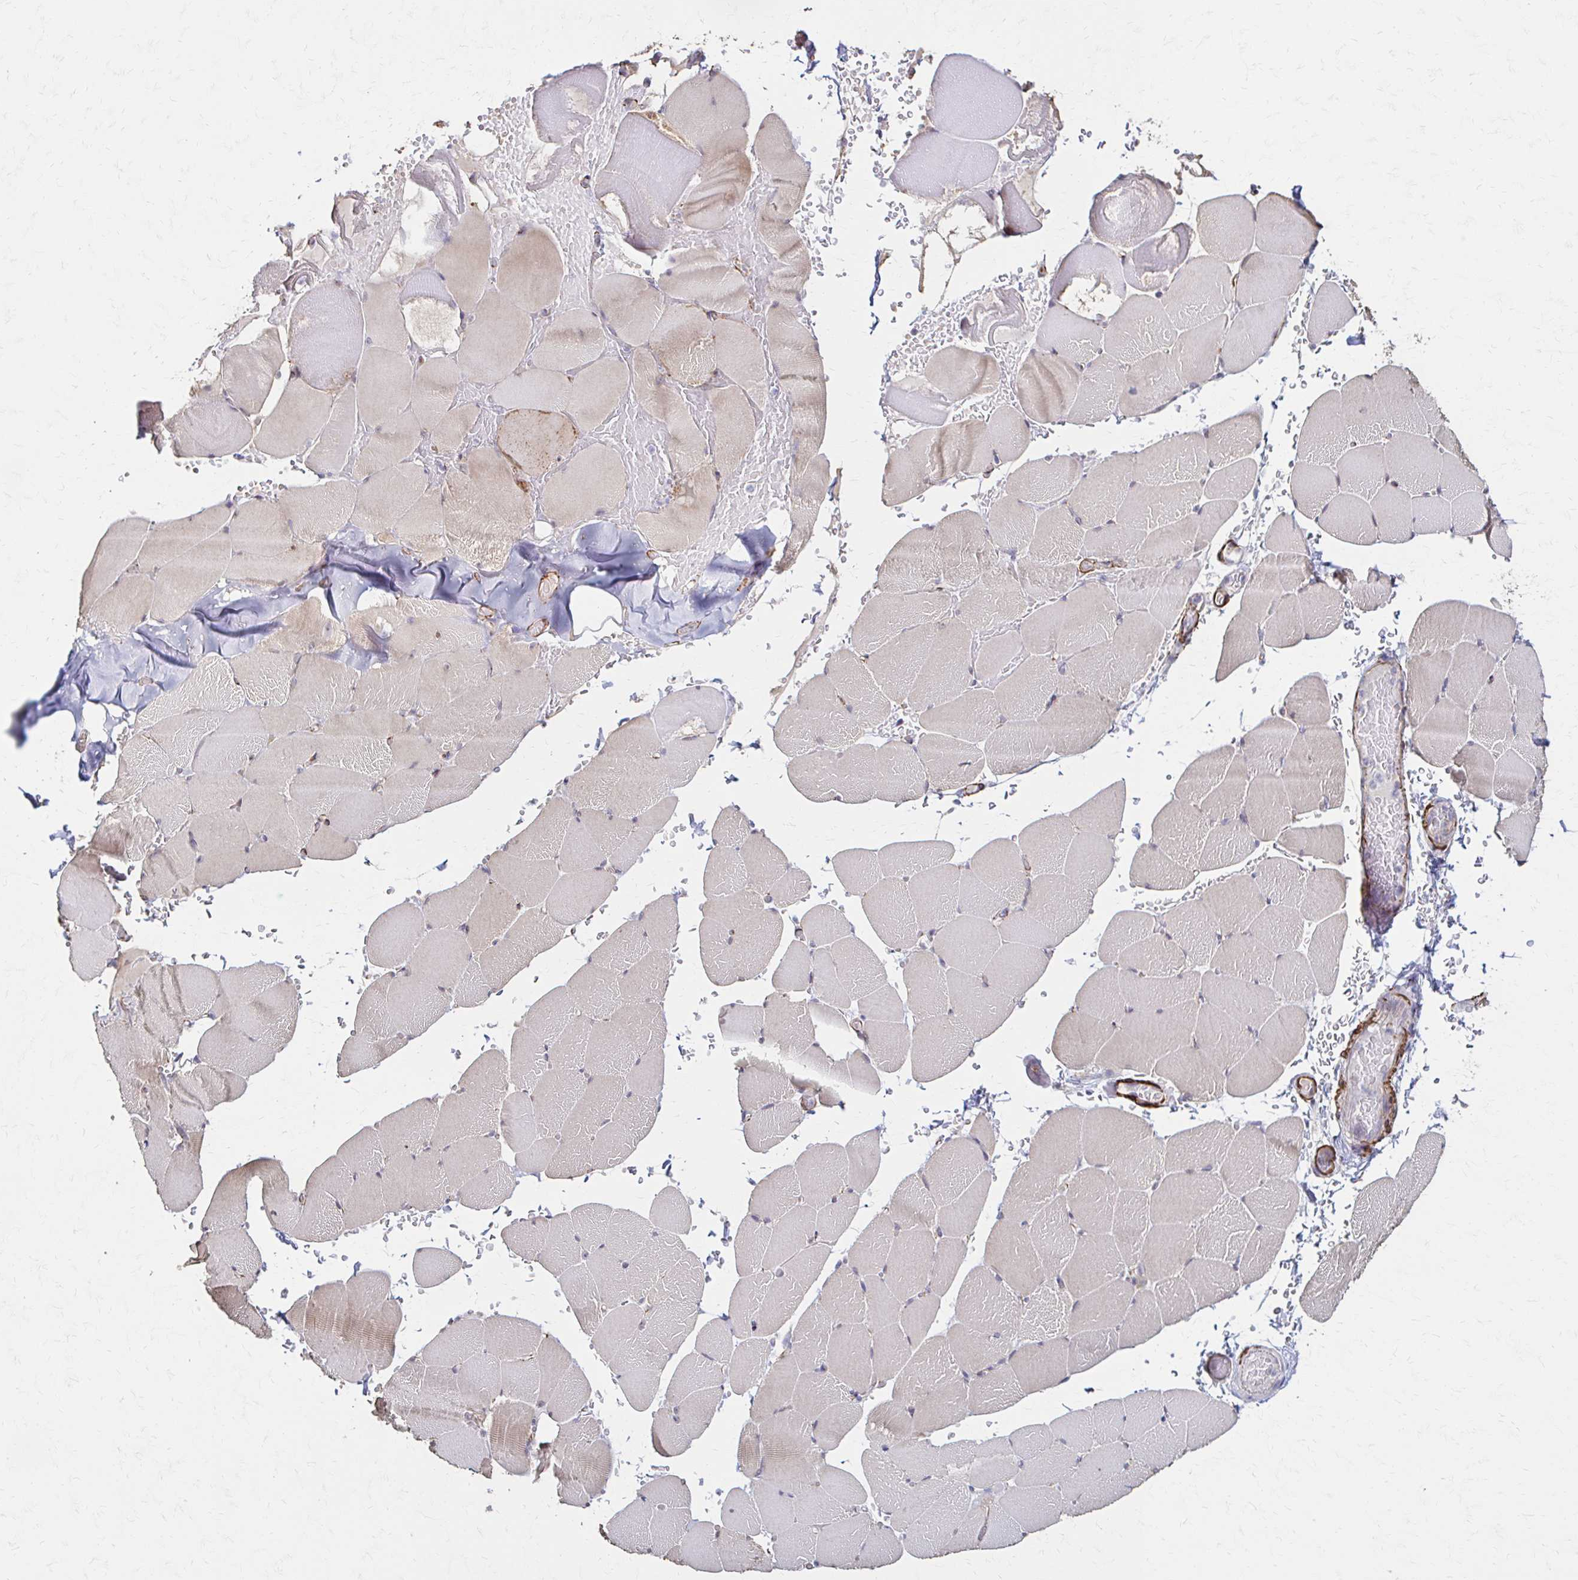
{"staining": {"intensity": "negative", "quantity": "none", "location": "none"}, "tissue": "skeletal muscle", "cell_type": "Myocytes", "image_type": "normal", "snomed": [{"axis": "morphology", "description": "Normal tissue, NOS"}, {"axis": "topography", "description": "Skeletal muscle"}], "caption": "High magnification brightfield microscopy of normal skeletal muscle stained with DAB (brown) and counterstained with hematoxylin (blue): myocytes show no significant staining. (DAB immunohistochemistry (IHC) with hematoxylin counter stain).", "gene": "TIMMDC1", "patient": {"sex": "female", "age": 37}}